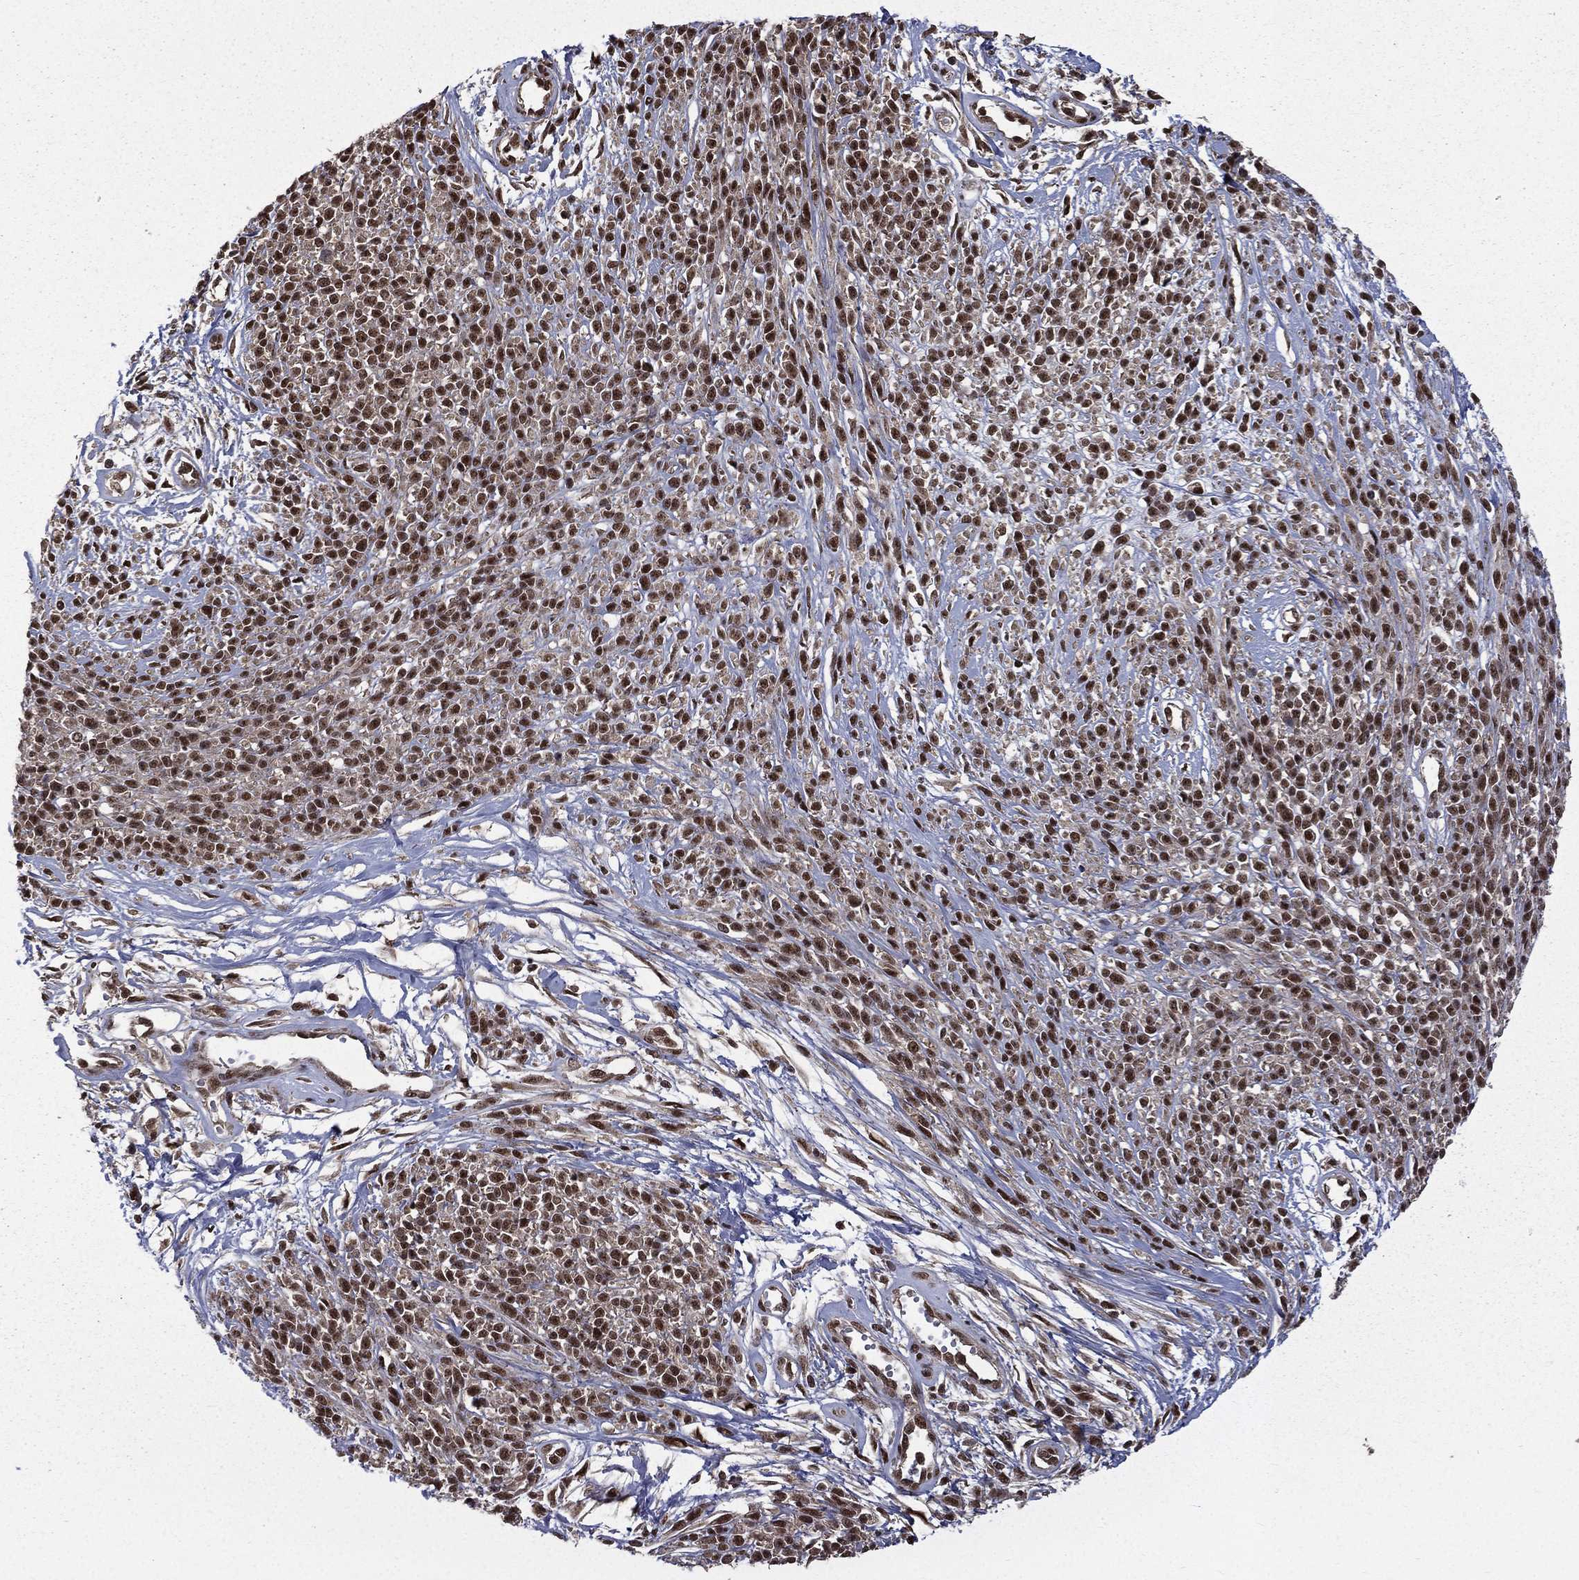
{"staining": {"intensity": "strong", "quantity": "25%-75%", "location": "nuclear"}, "tissue": "melanoma", "cell_type": "Tumor cells", "image_type": "cancer", "snomed": [{"axis": "morphology", "description": "Malignant melanoma, NOS"}, {"axis": "topography", "description": "Skin"}, {"axis": "topography", "description": "Skin of trunk"}], "caption": "Immunohistochemical staining of human malignant melanoma exhibits strong nuclear protein positivity in approximately 25%-75% of tumor cells. The protein is stained brown, and the nuclei are stained in blue (DAB IHC with brightfield microscopy, high magnification).", "gene": "JMJD6", "patient": {"sex": "male", "age": 74}}